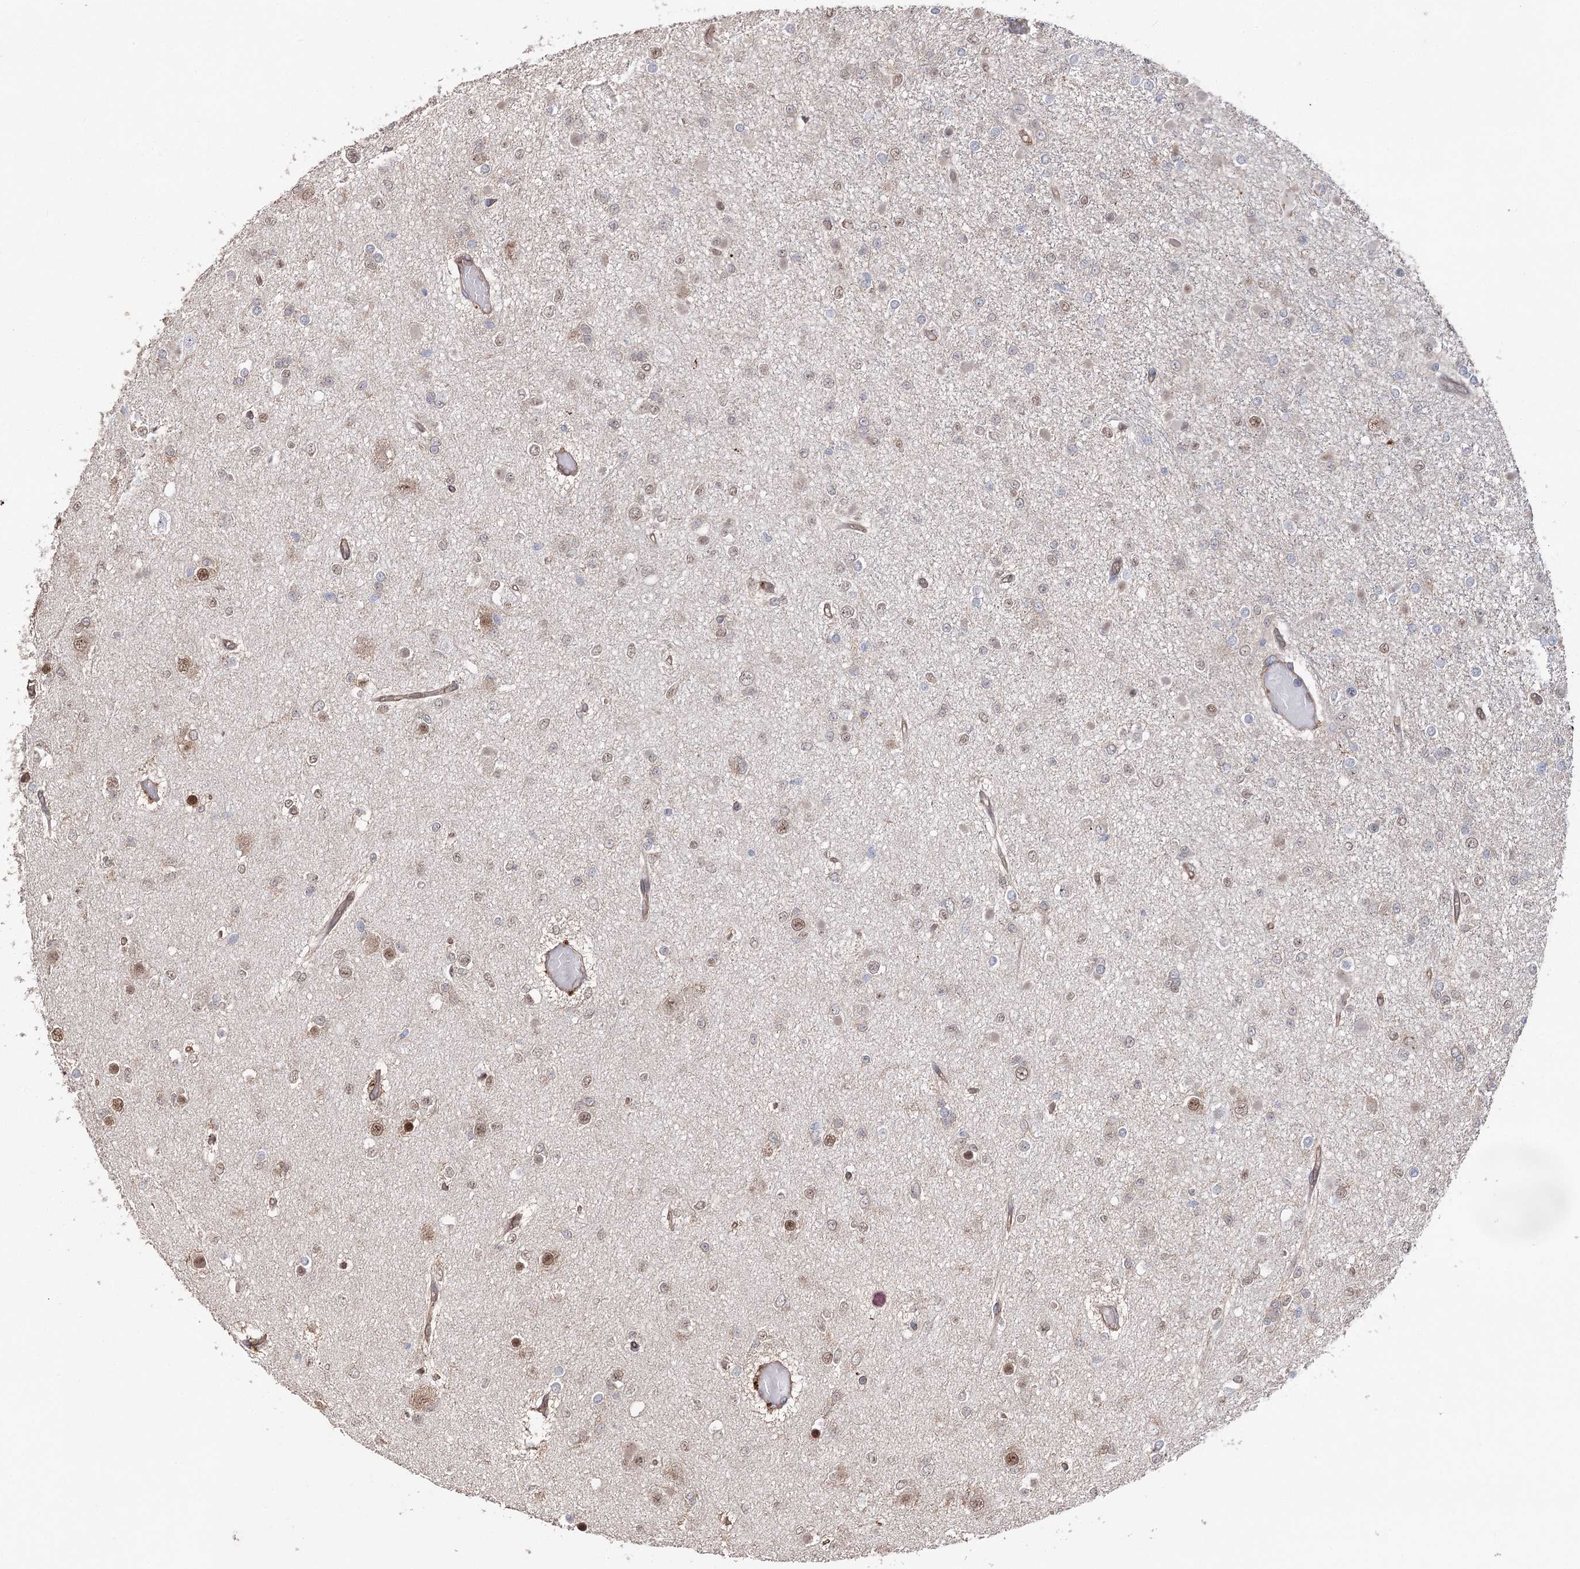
{"staining": {"intensity": "weak", "quantity": "25%-75%", "location": "nuclear"}, "tissue": "glioma", "cell_type": "Tumor cells", "image_type": "cancer", "snomed": [{"axis": "morphology", "description": "Glioma, malignant, Low grade"}, {"axis": "topography", "description": "Brain"}], "caption": "Weak nuclear staining is seen in approximately 25%-75% of tumor cells in low-grade glioma (malignant). Using DAB (brown) and hematoxylin (blue) stains, captured at high magnification using brightfield microscopy.", "gene": "FAM13B", "patient": {"sex": "female", "age": 22}}